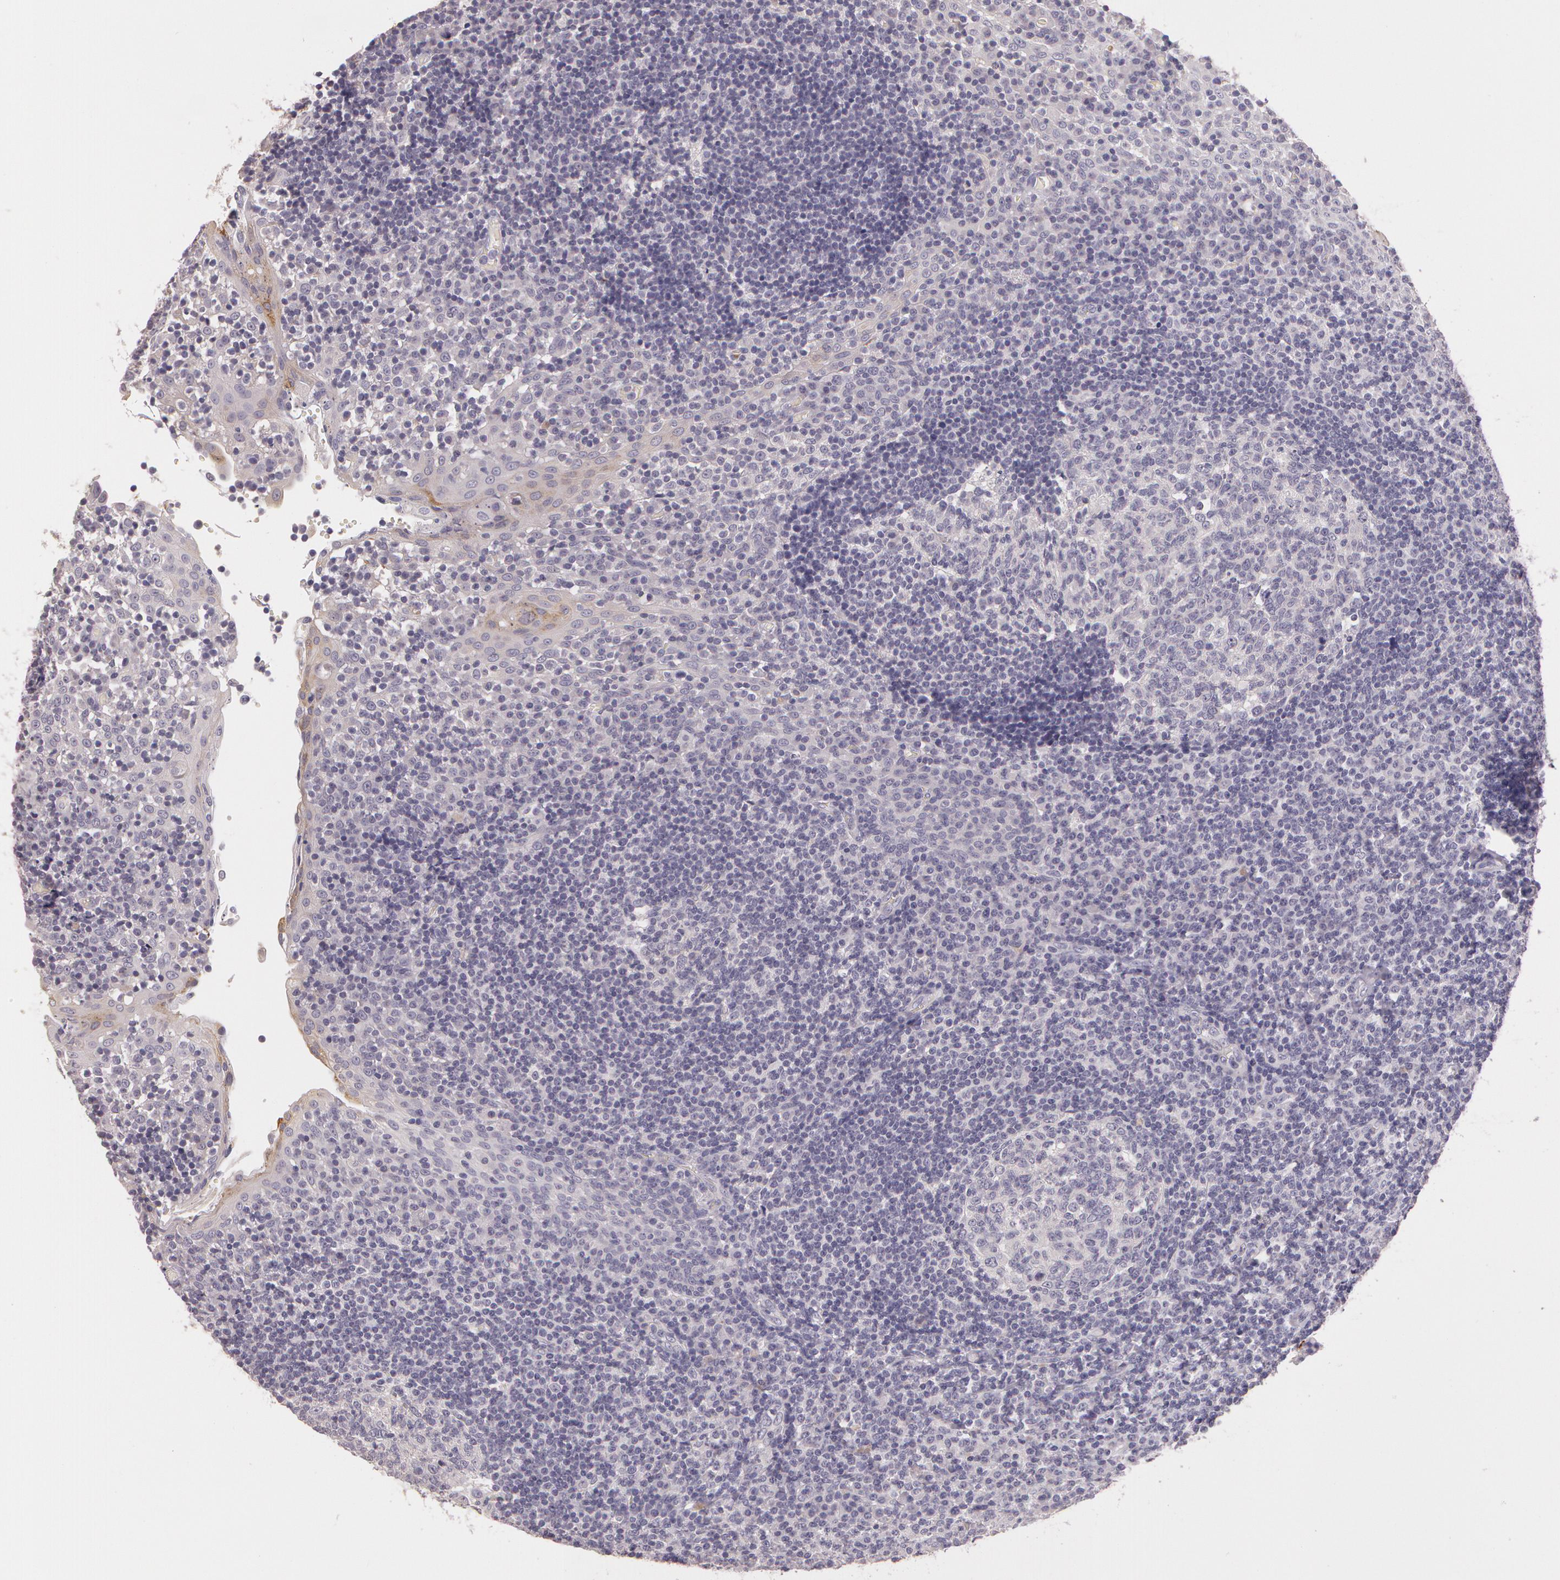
{"staining": {"intensity": "negative", "quantity": "none", "location": "none"}, "tissue": "tonsil", "cell_type": "Germinal center cells", "image_type": "normal", "snomed": [{"axis": "morphology", "description": "Normal tissue, NOS"}, {"axis": "topography", "description": "Tonsil"}], "caption": "The image reveals no significant expression in germinal center cells of tonsil.", "gene": "G2E3", "patient": {"sex": "female", "age": 40}}